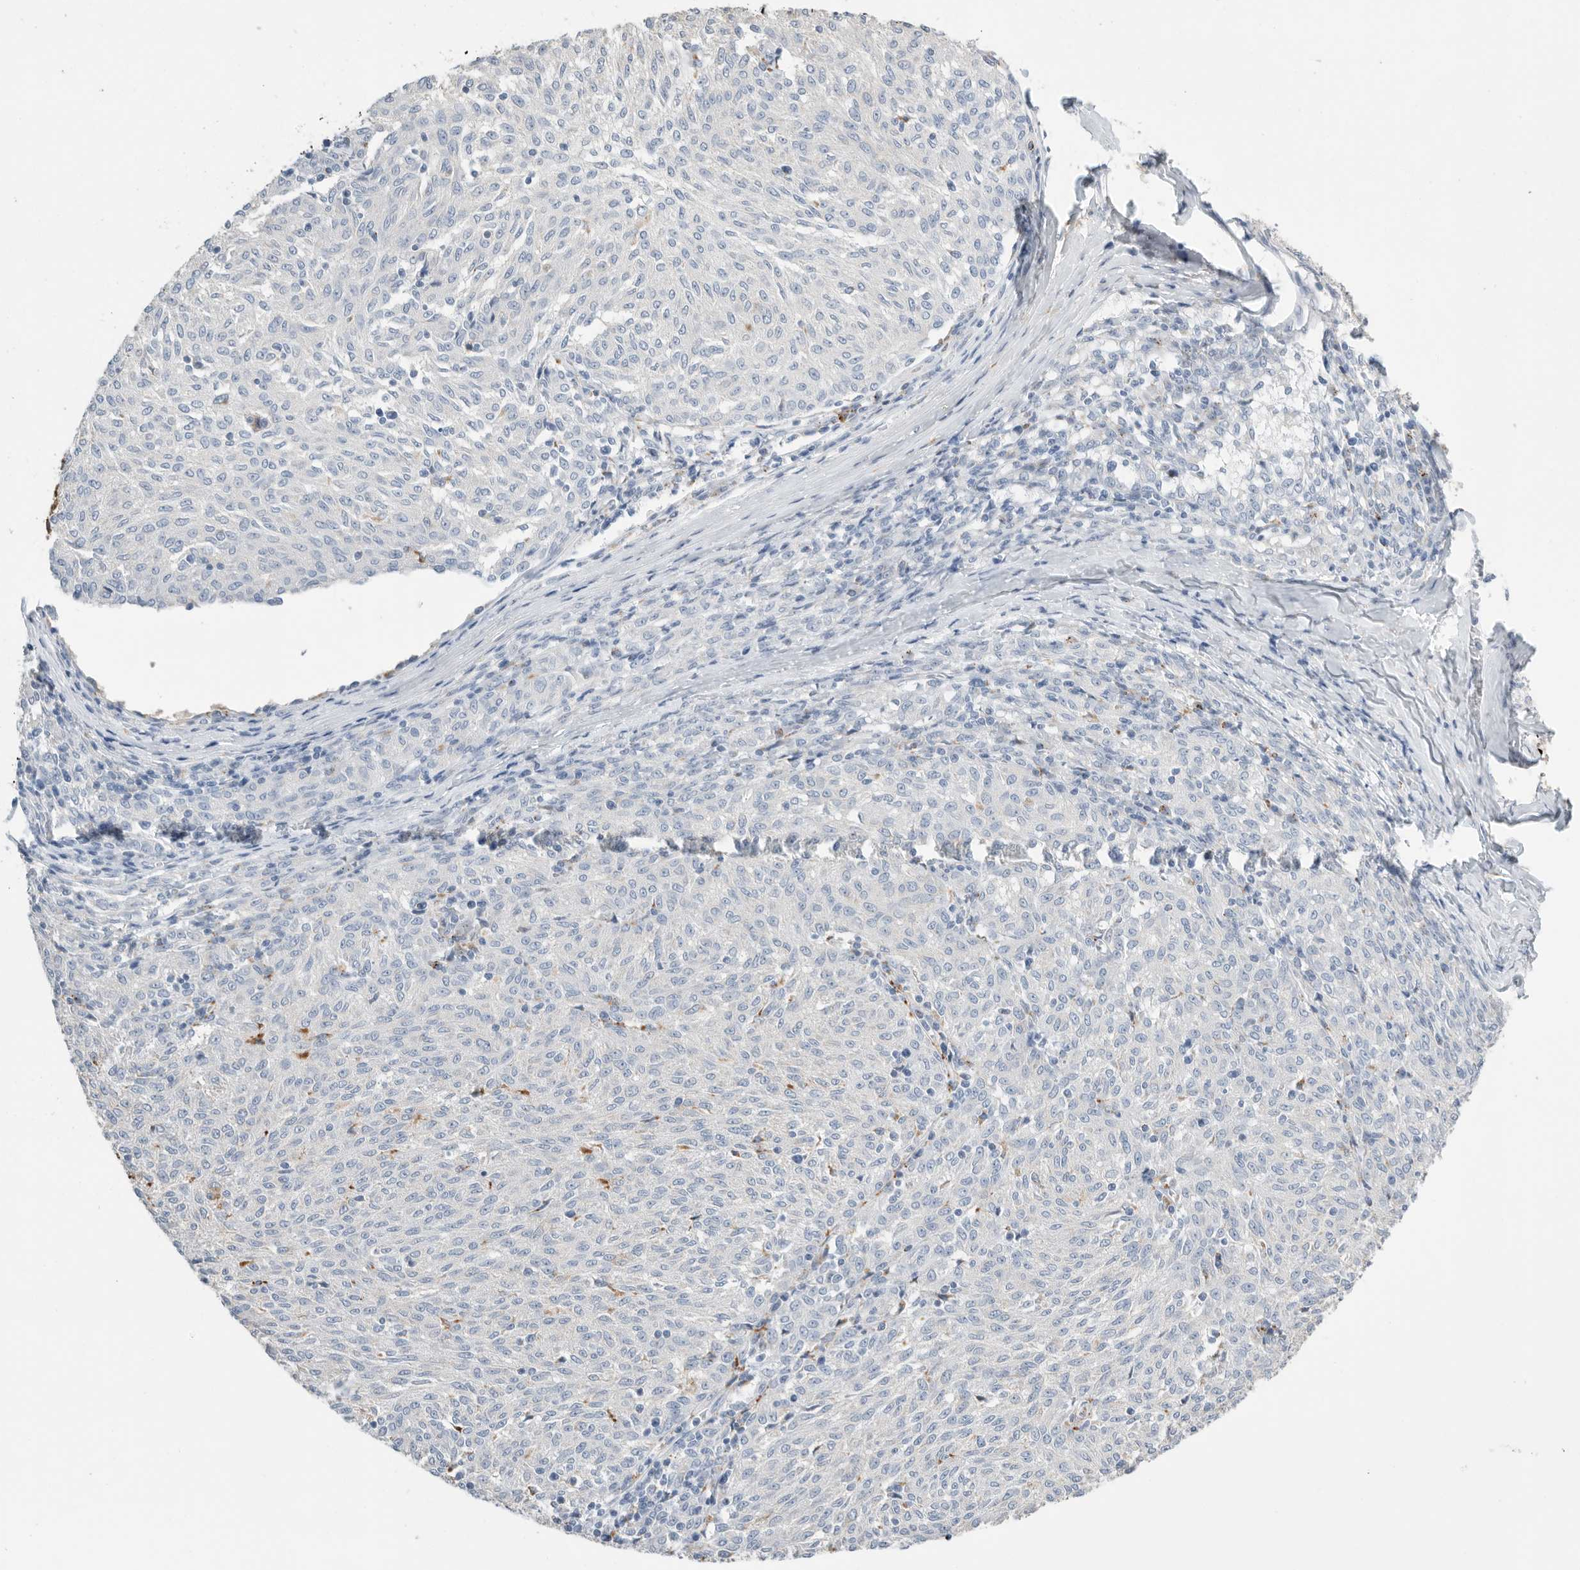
{"staining": {"intensity": "negative", "quantity": "none", "location": "none"}, "tissue": "melanoma", "cell_type": "Tumor cells", "image_type": "cancer", "snomed": [{"axis": "morphology", "description": "Malignant melanoma, NOS"}, {"axis": "topography", "description": "Skin"}], "caption": "A high-resolution histopathology image shows immunohistochemistry staining of malignant melanoma, which shows no significant staining in tumor cells.", "gene": "GGH", "patient": {"sex": "female", "age": 72}}